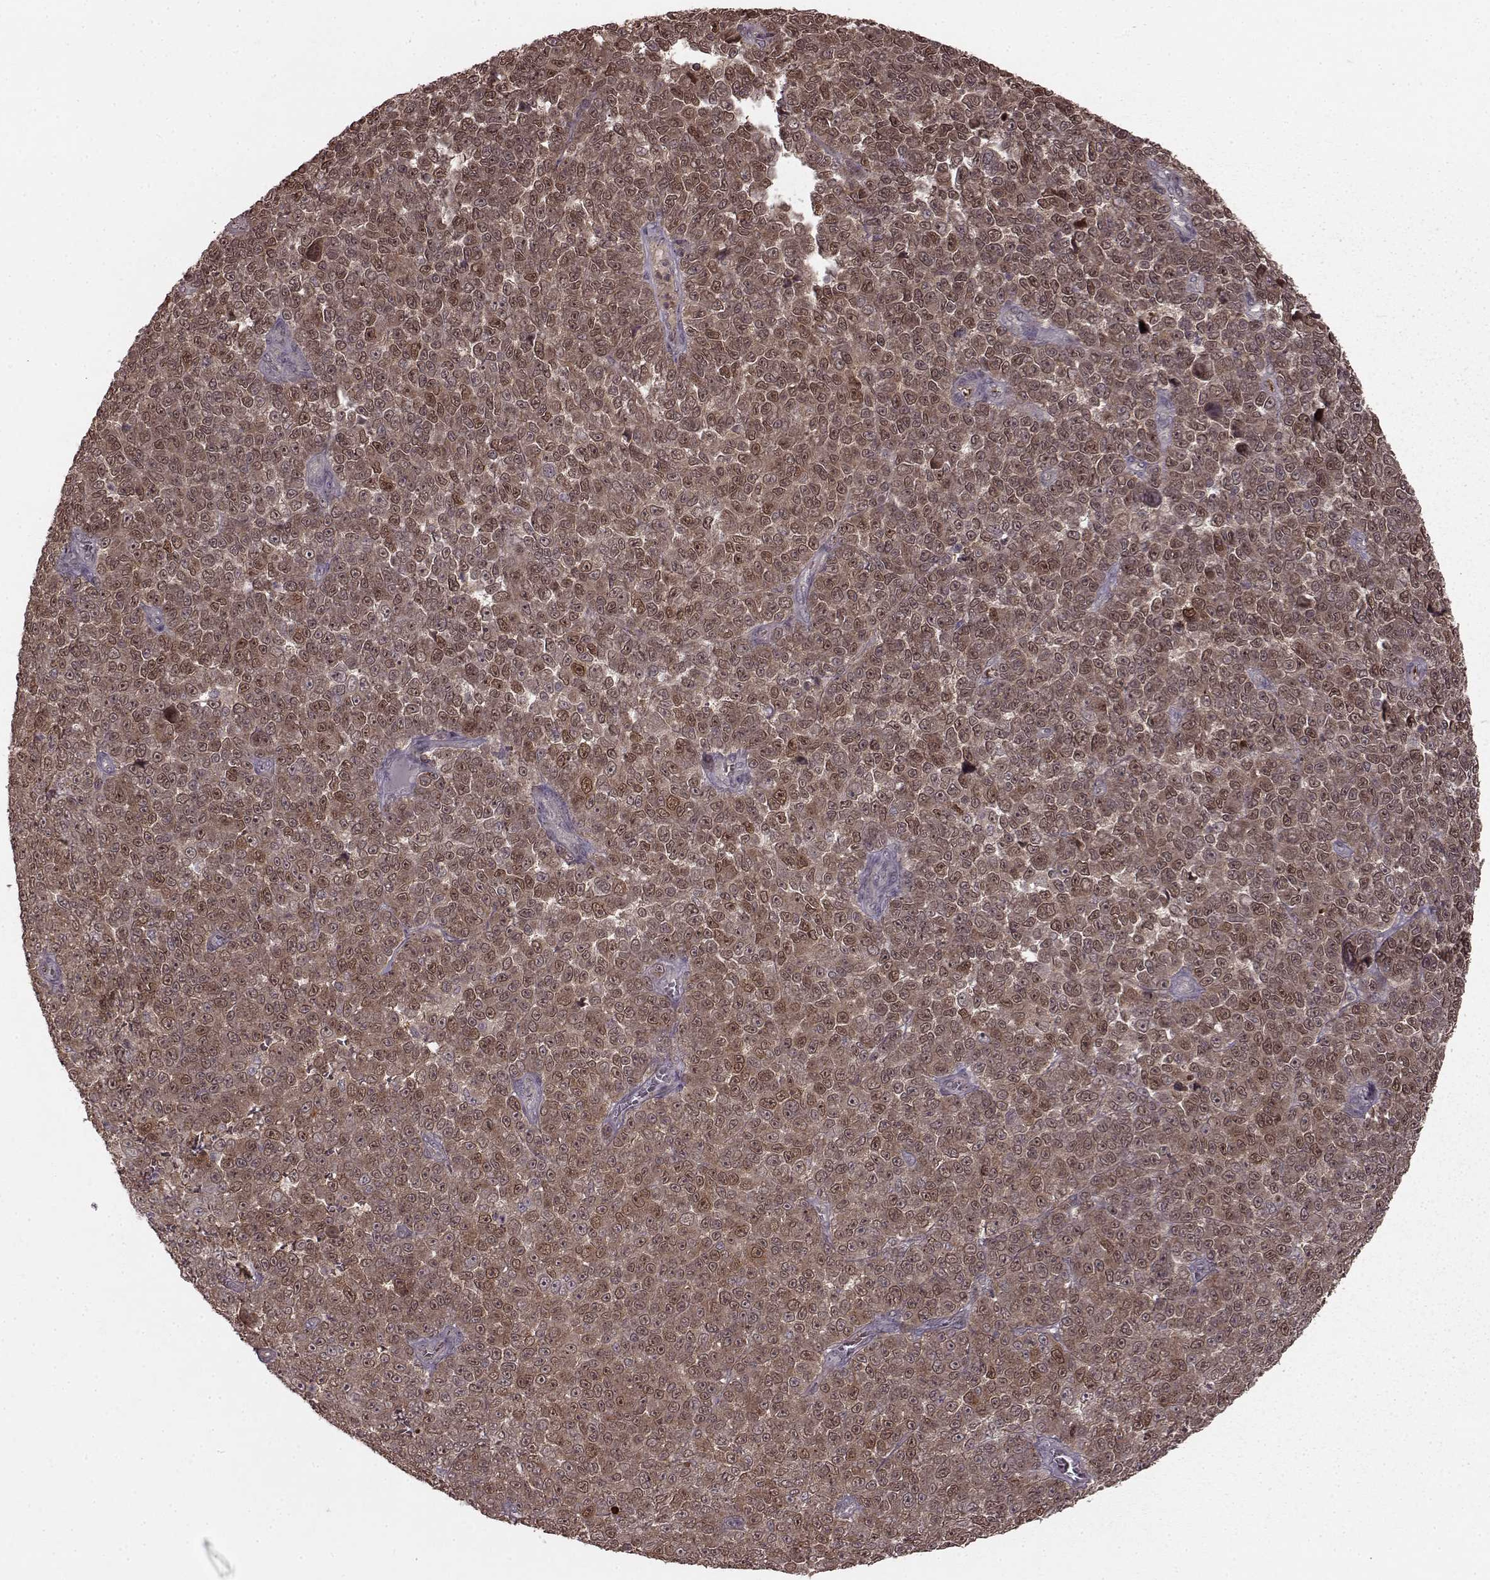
{"staining": {"intensity": "moderate", "quantity": ">75%", "location": "cytoplasmic/membranous,nuclear"}, "tissue": "melanoma", "cell_type": "Tumor cells", "image_type": "cancer", "snomed": [{"axis": "morphology", "description": "Malignant melanoma, NOS"}, {"axis": "topography", "description": "Skin"}], "caption": "The immunohistochemical stain labels moderate cytoplasmic/membranous and nuclear positivity in tumor cells of melanoma tissue. The staining is performed using DAB (3,3'-diaminobenzidine) brown chromogen to label protein expression. The nuclei are counter-stained blue using hematoxylin.", "gene": "GSS", "patient": {"sex": "female", "age": 95}}